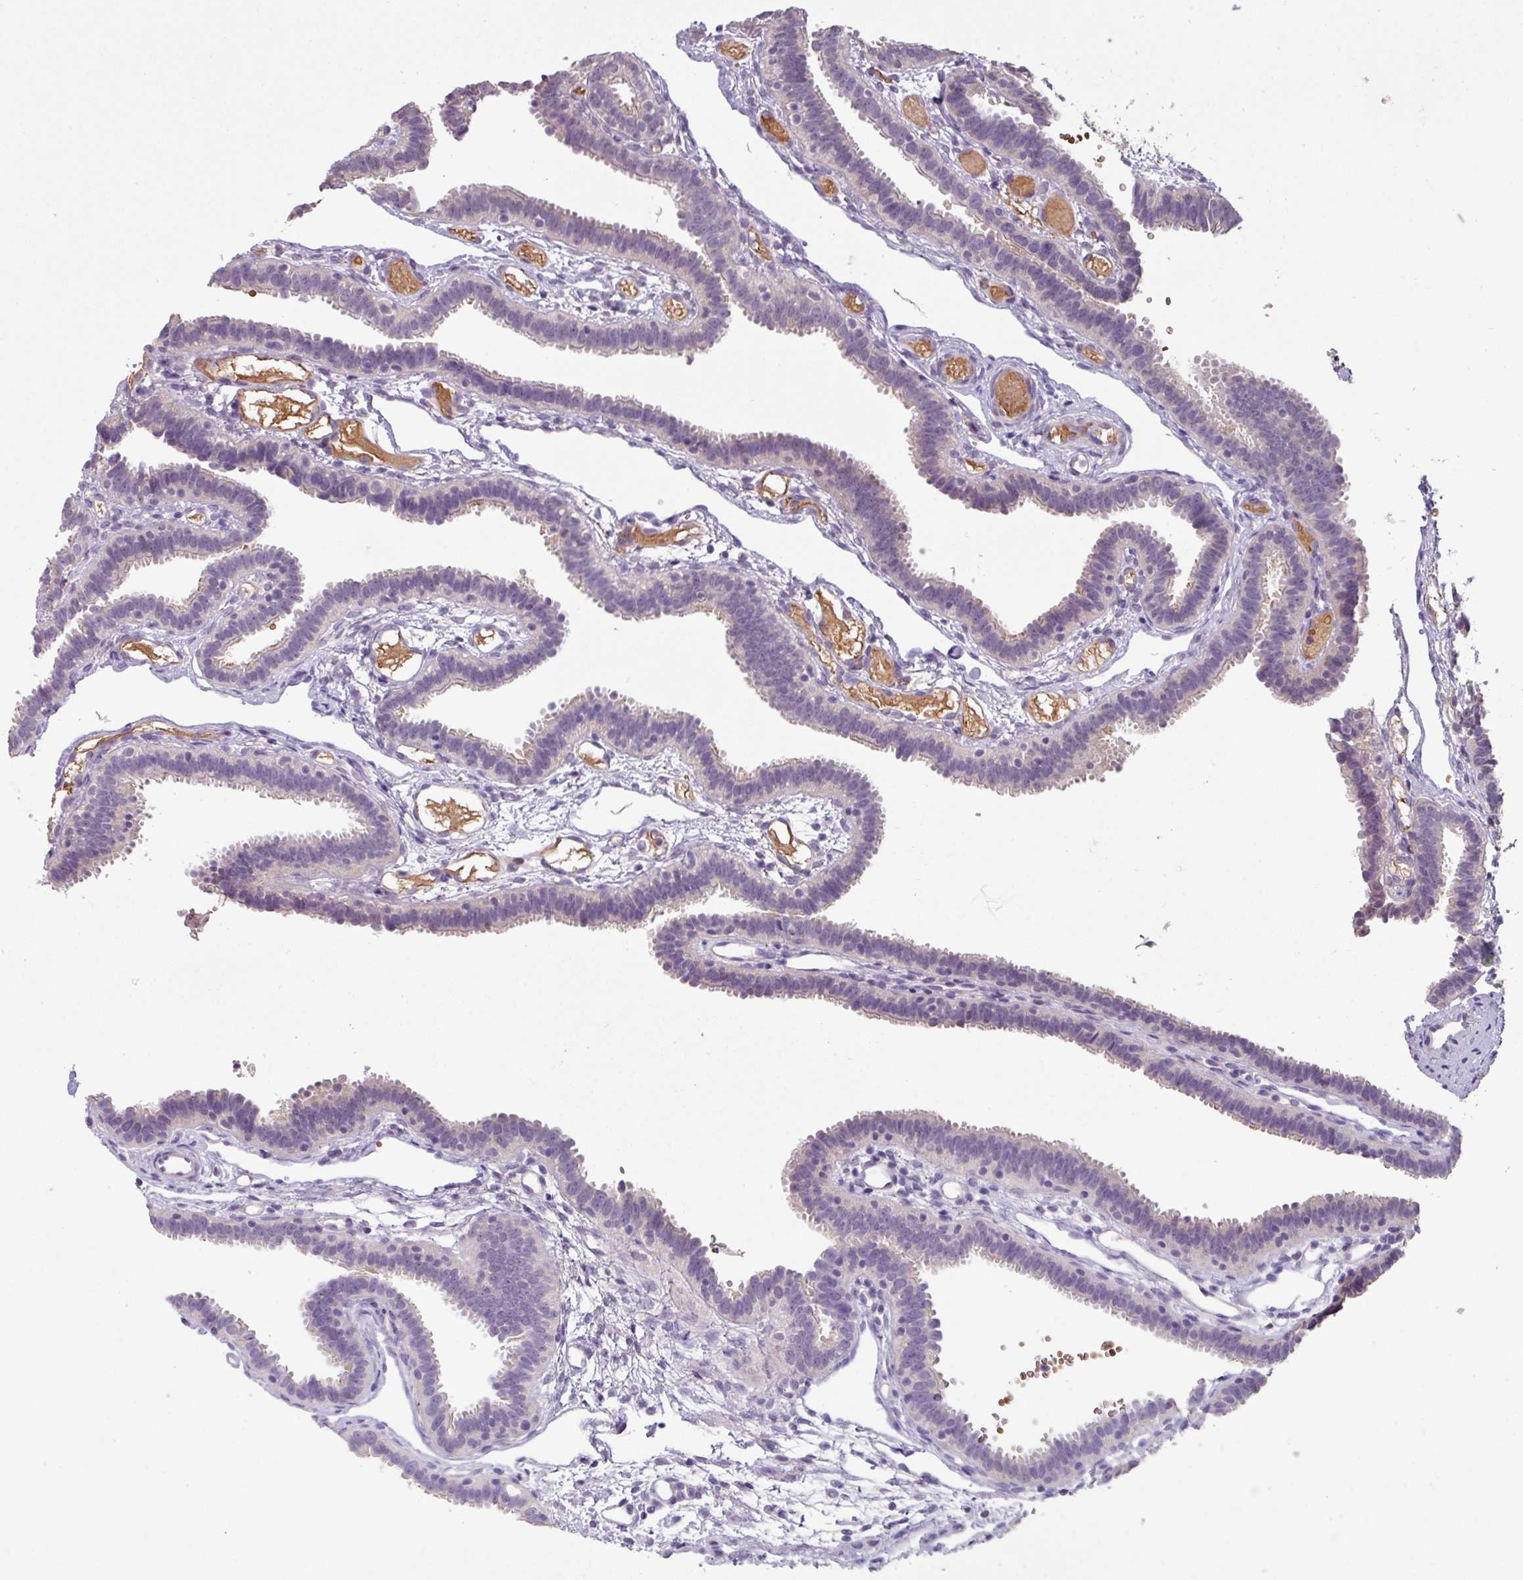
{"staining": {"intensity": "negative", "quantity": "none", "location": "none"}, "tissue": "fallopian tube", "cell_type": "Glandular cells", "image_type": "normal", "snomed": [{"axis": "morphology", "description": "Normal tissue, NOS"}, {"axis": "topography", "description": "Fallopian tube"}], "caption": "IHC micrograph of benign fallopian tube: fallopian tube stained with DAB (3,3'-diaminobenzidine) displays no significant protein expression in glandular cells.", "gene": "SLC5A10", "patient": {"sex": "female", "age": 37}}